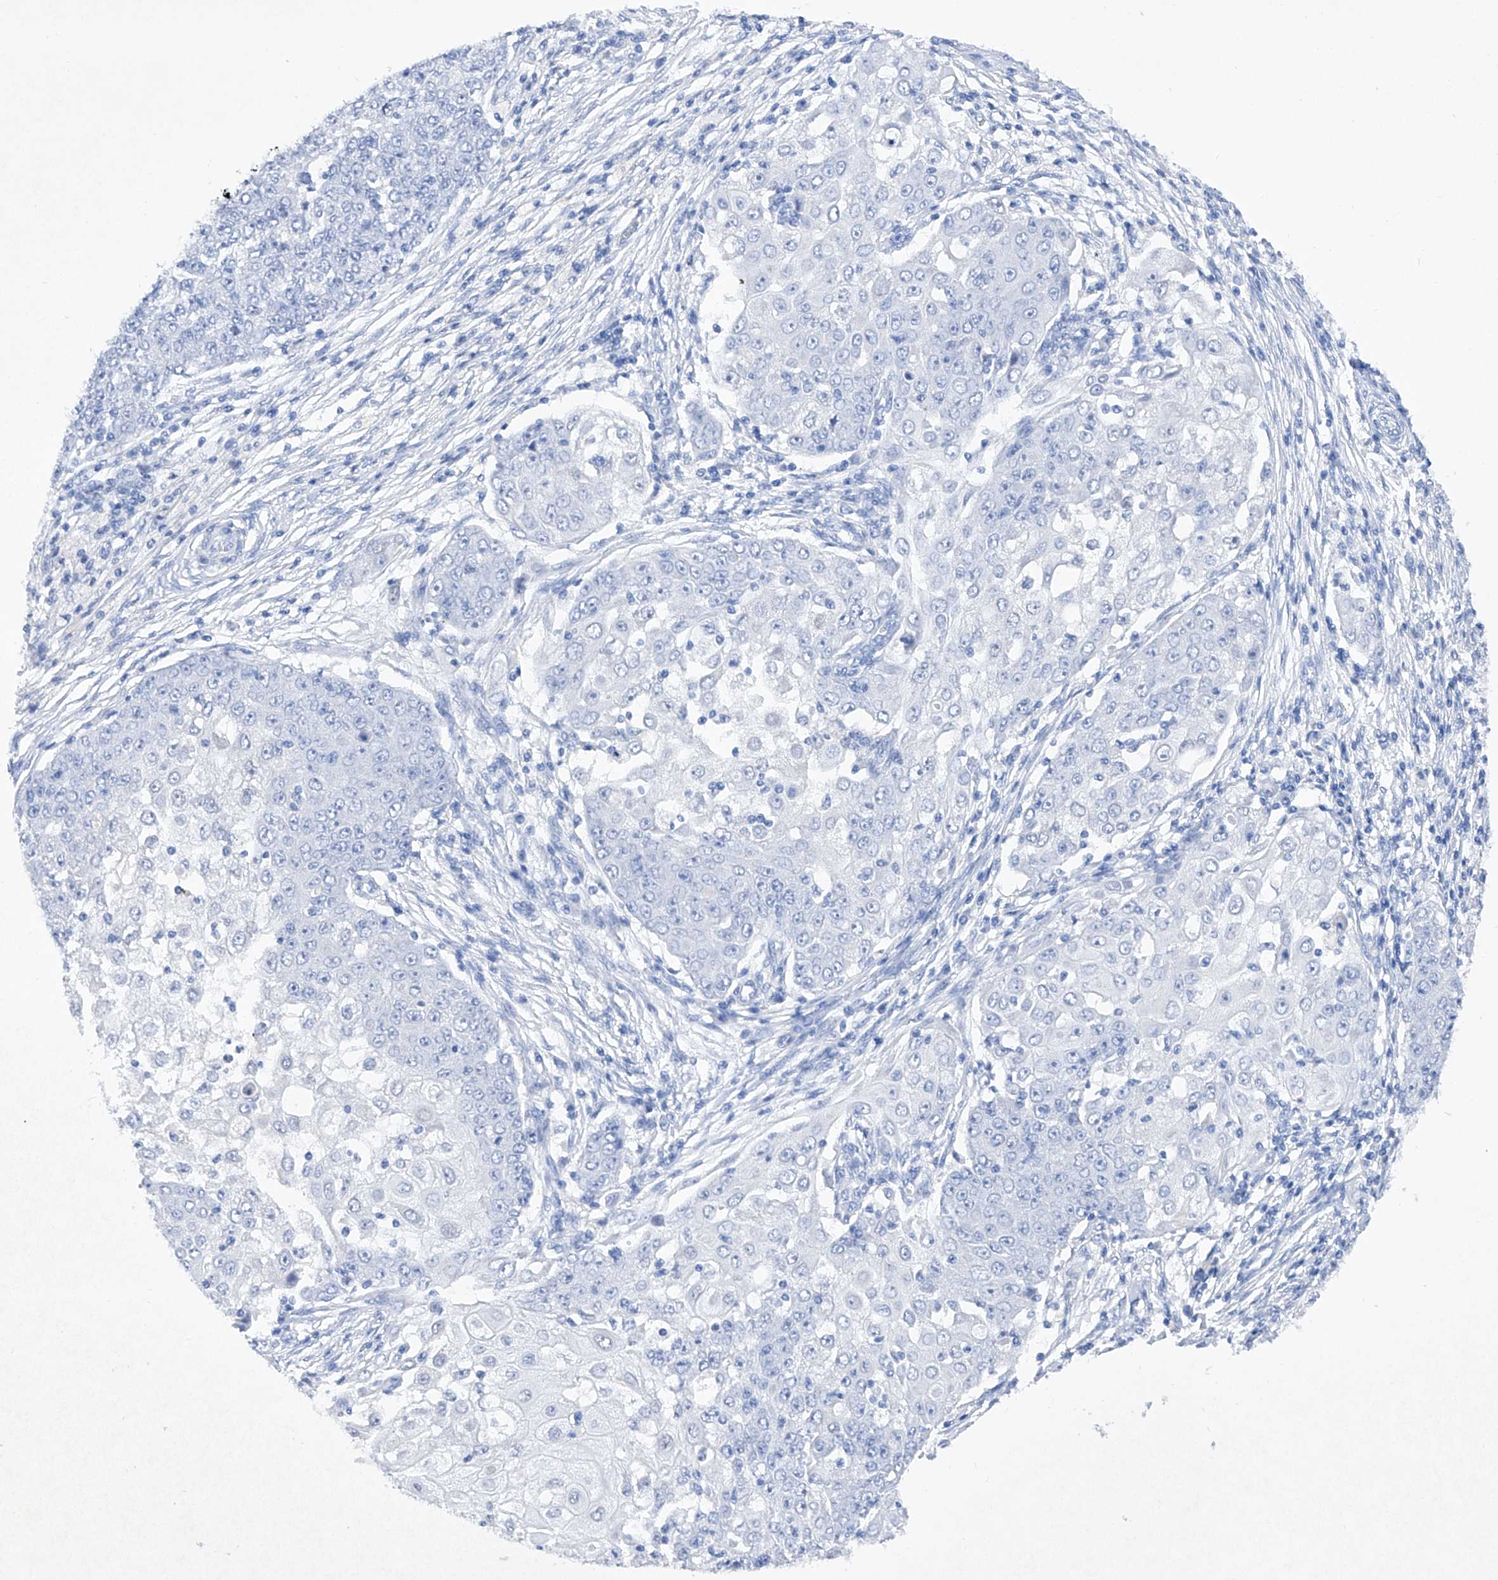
{"staining": {"intensity": "negative", "quantity": "none", "location": "none"}, "tissue": "ovarian cancer", "cell_type": "Tumor cells", "image_type": "cancer", "snomed": [{"axis": "morphology", "description": "Carcinoma, endometroid"}, {"axis": "topography", "description": "Ovary"}], "caption": "Immunohistochemistry image of endometroid carcinoma (ovarian) stained for a protein (brown), which shows no staining in tumor cells. The staining was performed using DAB to visualize the protein expression in brown, while the nuclei were stained in blue with hematoxylin (Magnification: 20x).", "gene": "BARX2", "patient": {"sex": "female", "age": 42}}